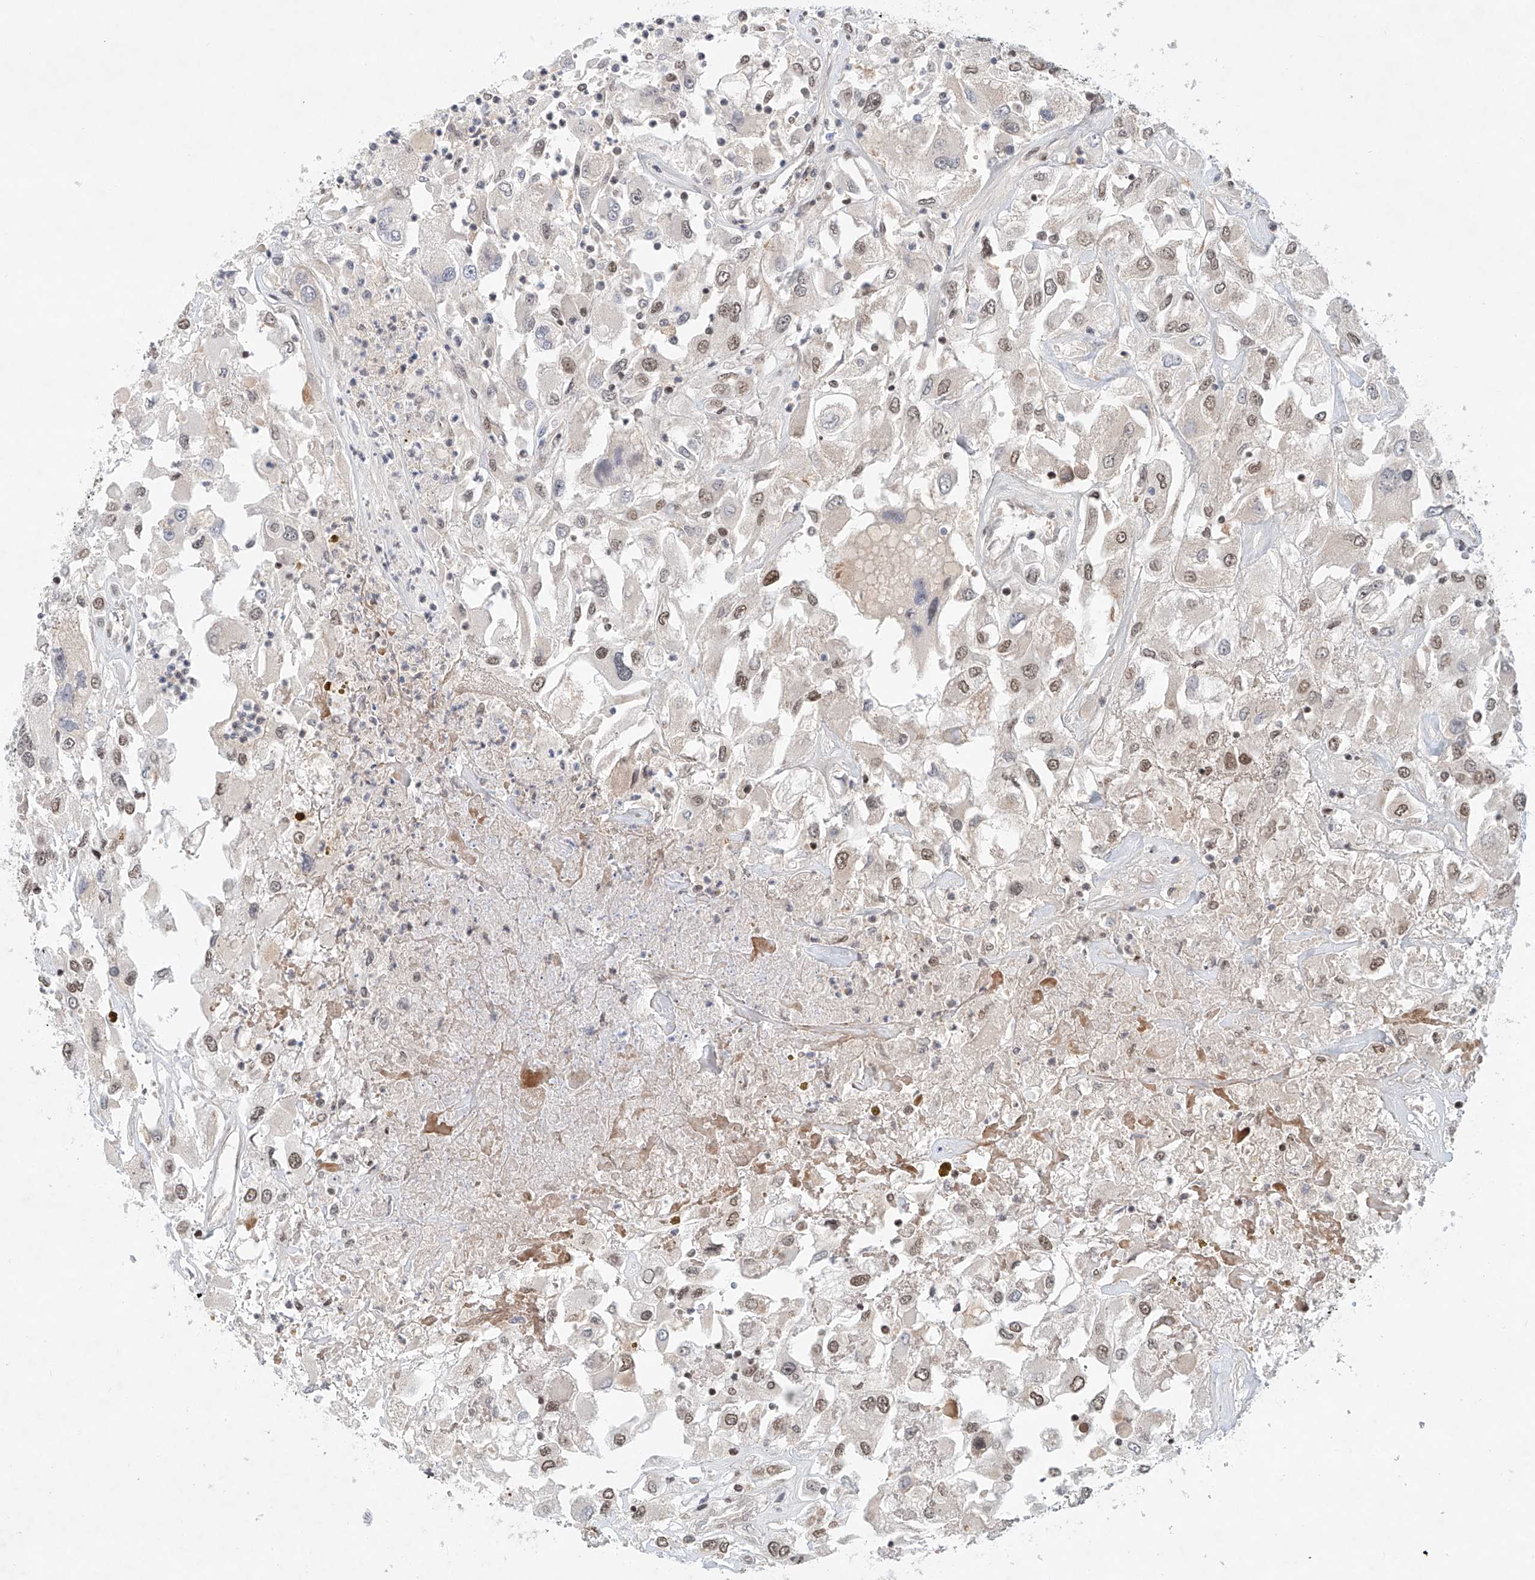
{"staining": {"intensity": "moderate", "quantity": "25%-75%", "location": "nuclear"}, "tissue": "renal cancer", "cell_type": "Tumor cells", "image_type": "cancer", "snomed": [{"axis": "morphology", "description": "Adenocarcinoma, NOS"}, {"axis": "topography", "description": "Kidney"}], "caption": "The micrograph reveals immunohistochemical staining of renal adenocarcinoma. There is moderate nuclear staining is identified in about 25%-75% of tumor cells.", "gene": "ZNF470", "patient": {"sex": "female", "age": 52}}